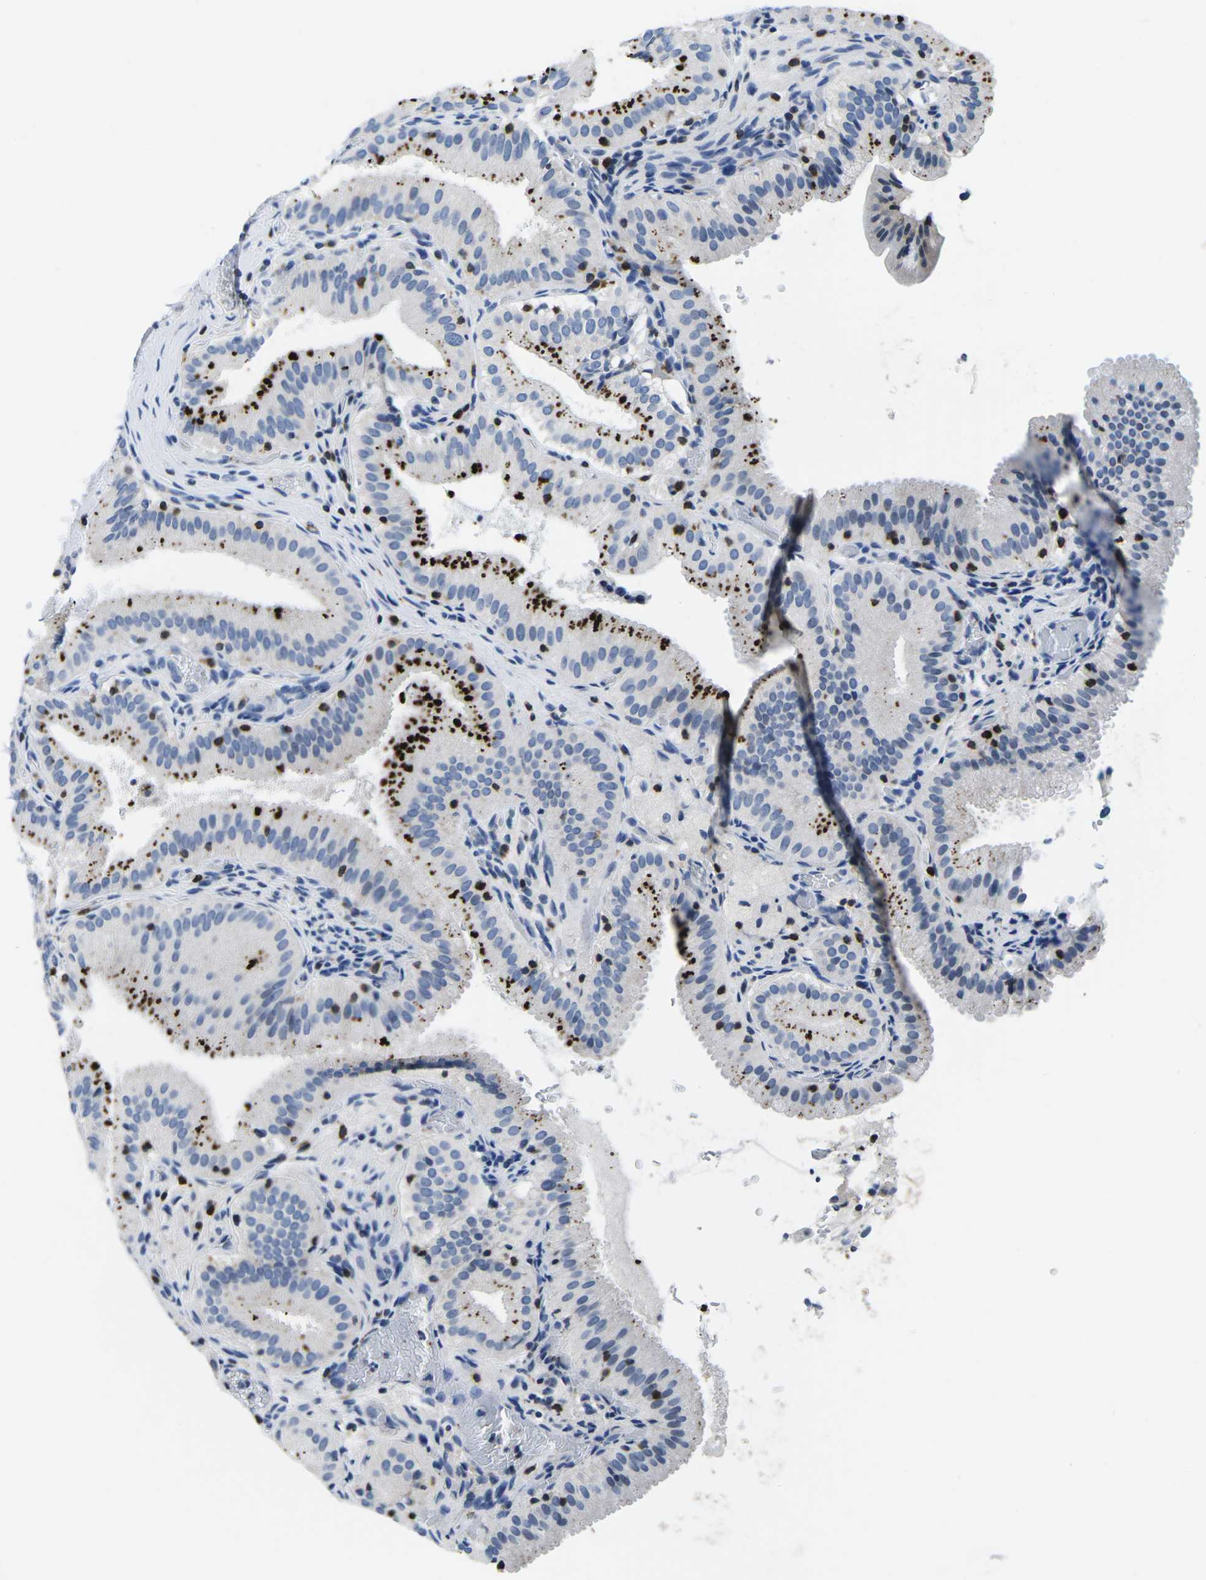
{"staining": {"intensity": "strong", "quantity": "<25%", "location": "cytoplasmic/membranous"}, "tissue": "gallbladder", "cell_type": "Glandular cells", "image_type": "normal", "snomed": [{"axis": "morphology", "description": "Normal tissue, NOS"}, {"axis": "topography", "description": "Gallbladder"}], "caption": "This is a histology image of immunohistochemistry staining of unremarkable gallbladder, which shows strong positivity in the cytoplasmic/membranous of glandular cells.", "gene": "CTSW", "patient": {"sex": "male", "age": 54}}